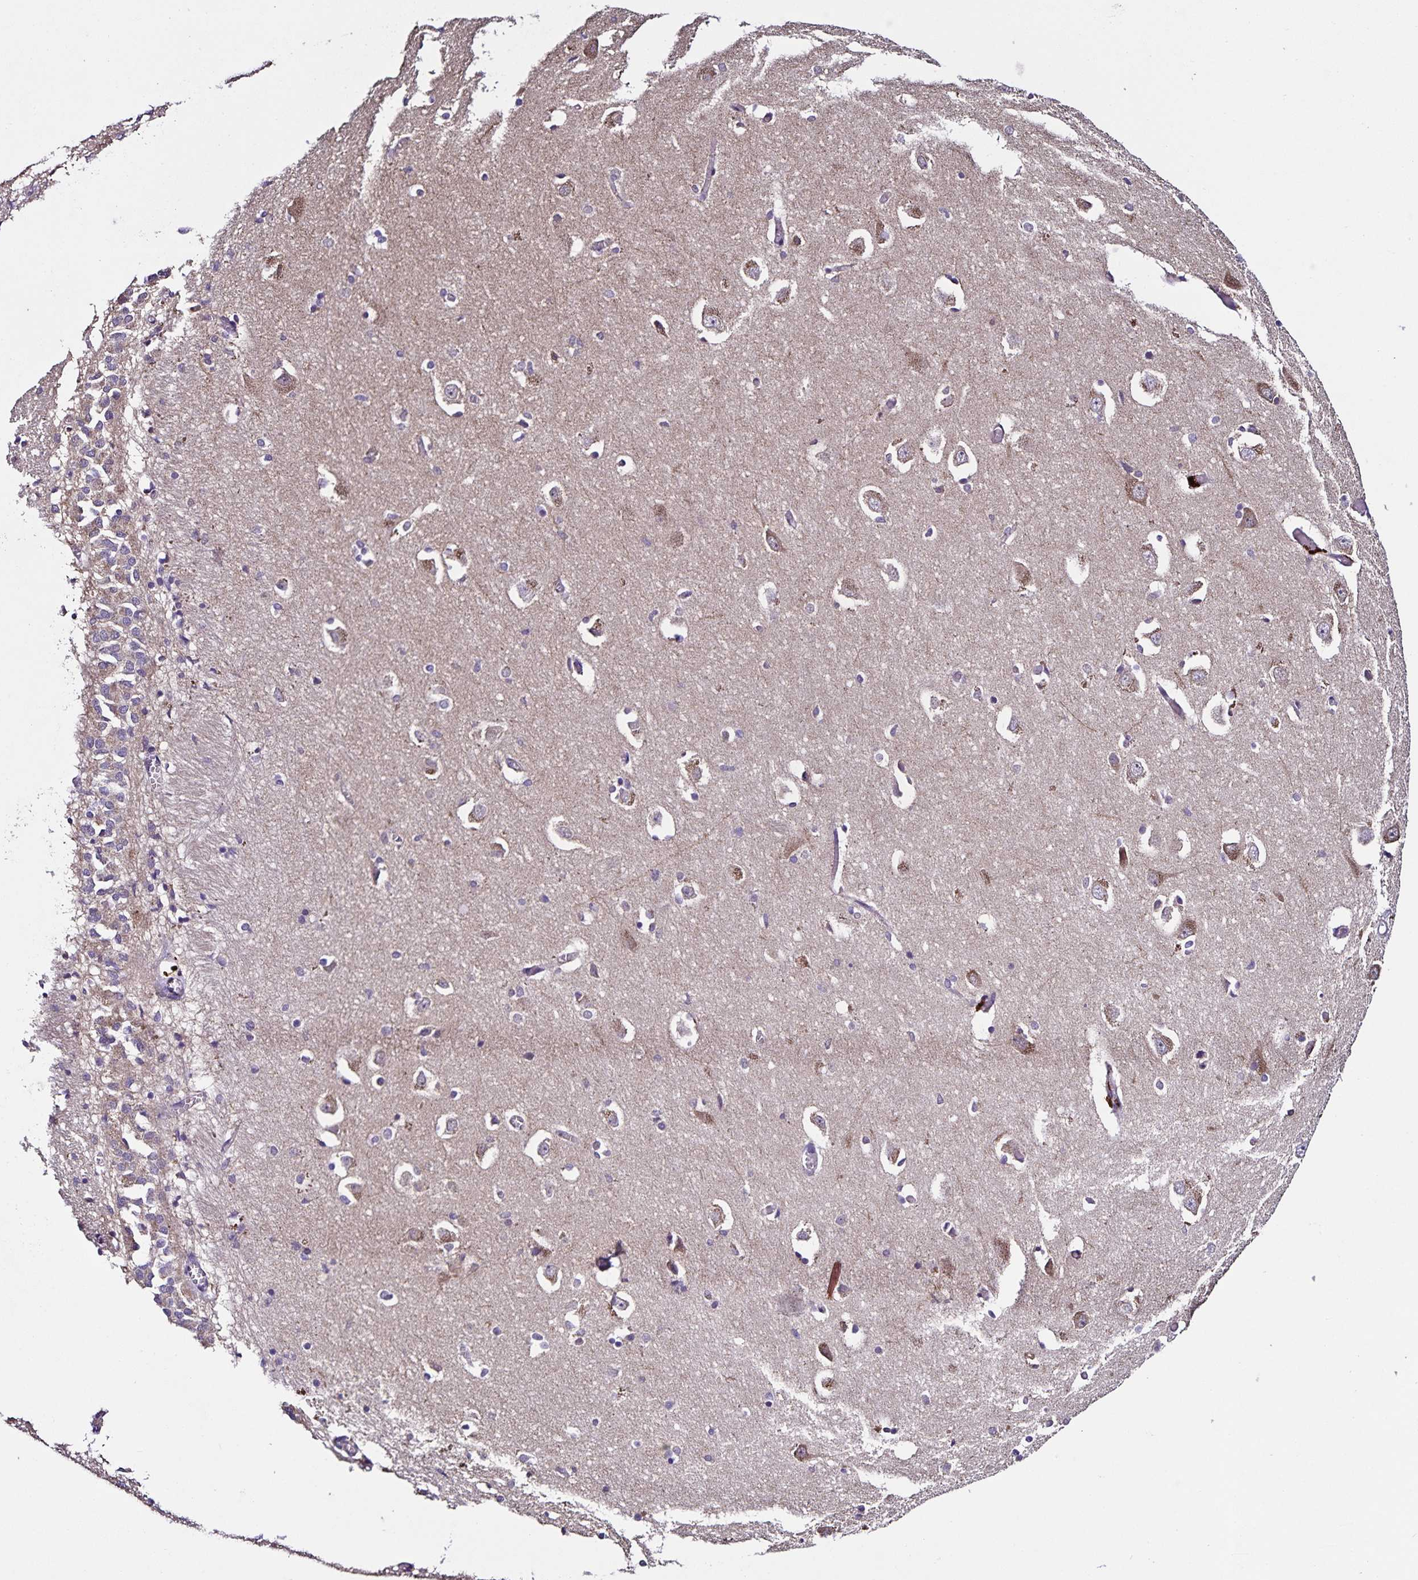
{"staining": {"intensity": "moderate", "quantity": "<25%", "location": "cytoplasmic/membranous"}, "tissue": "caudate", "cell_type": "Glial cells", "image_type": "normal", "snomed": [{"axis": "morphology", "description": "Normal tissue, NOS"}, {"axis": "topography", "description": "Lateral ventricle wall"}, {"axis": "topography", "description": "Hippocampus"}], "caption": "Glial cells display low levels of moderate cytoplasmic/membranous positivity in about <25% of cells in normal caudate.", "gene": "MAN1A1", "patient": {"sex": "female", "age": 63}}